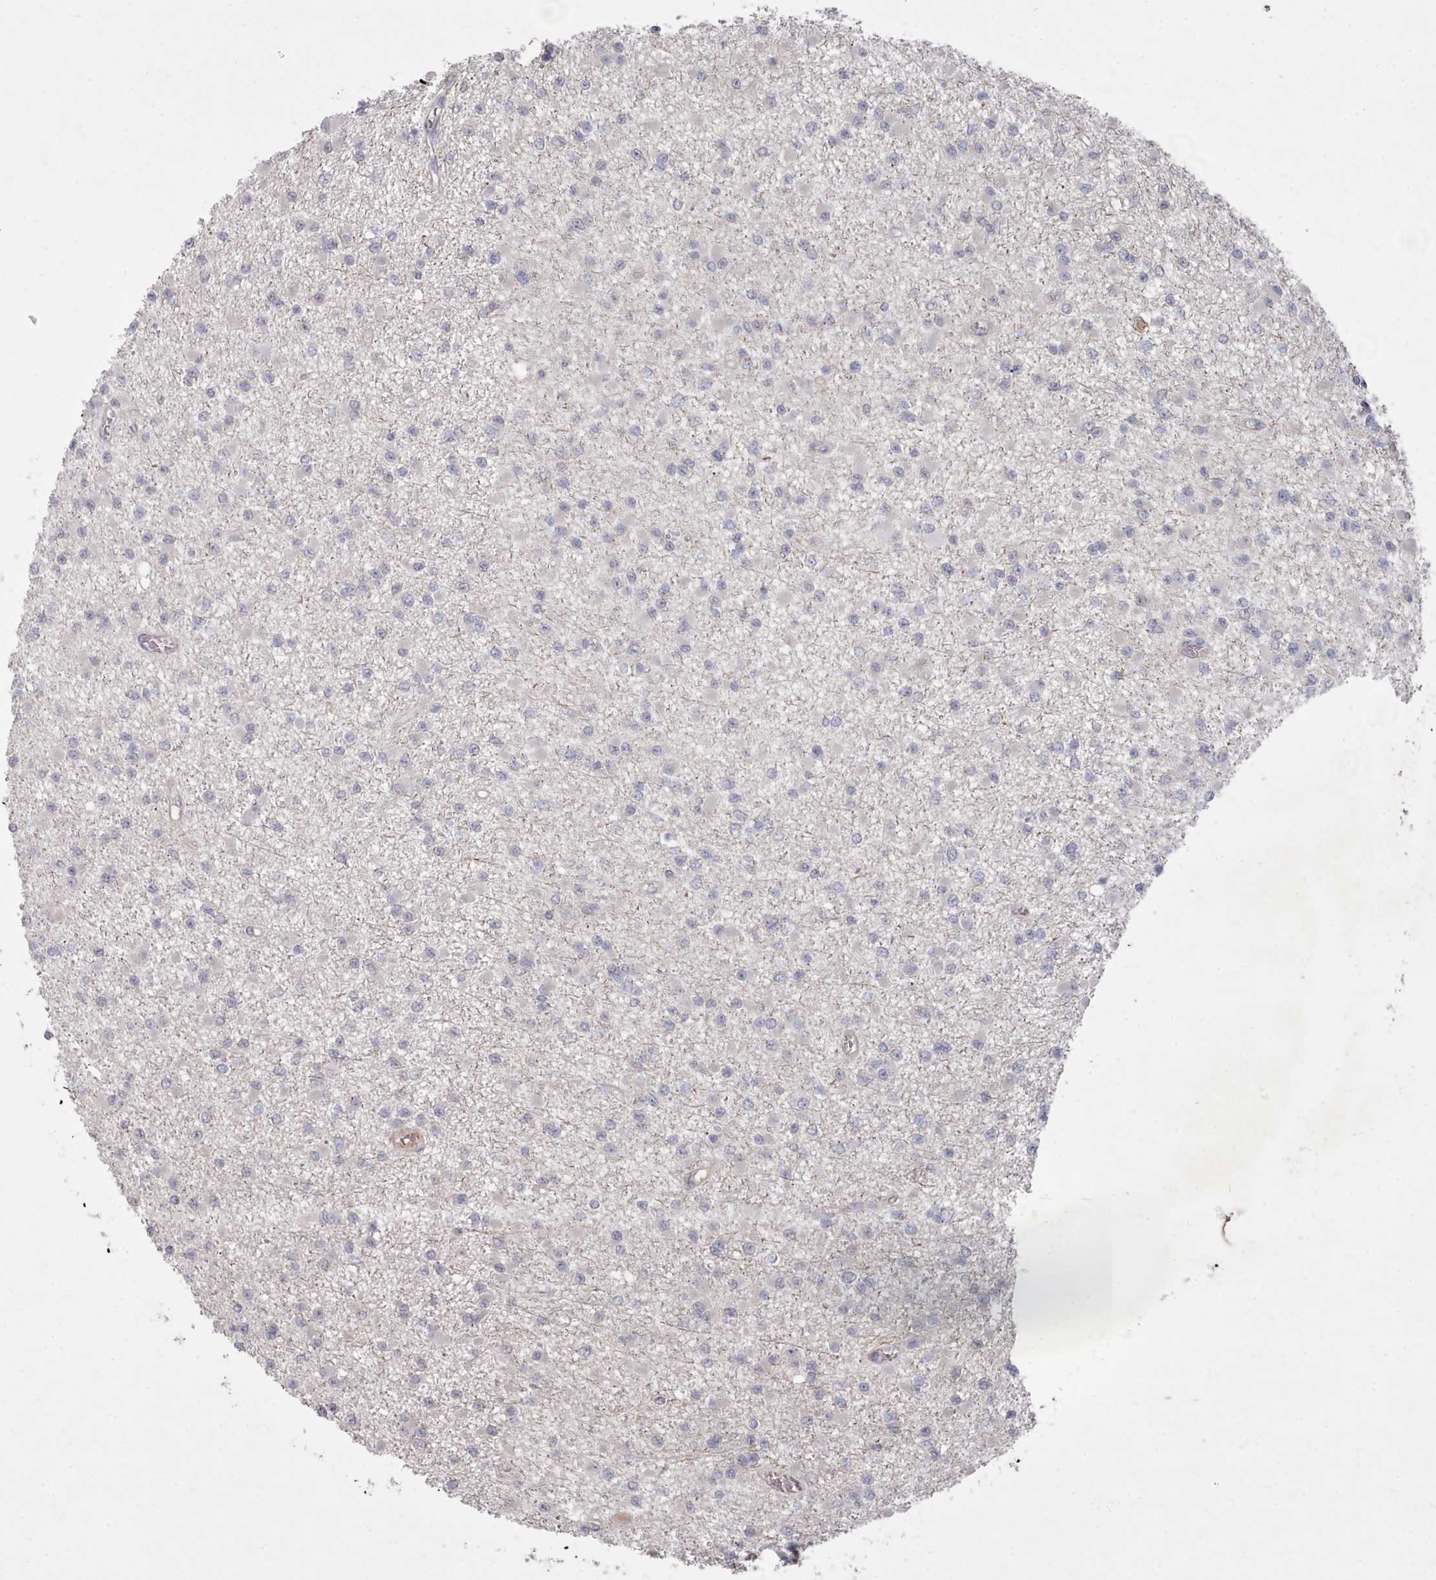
{"staining": {"intensity": "negative", "quantity": "none", "location": "none"}, "tissue": "glioma", "cell_type": "Tumor cells", "image_type": "cancer", "snomed": [{"axis": "morphology", "description": "Glioma, malignant, Low grade"}, {"axis": "topography", "description": "Brain"}], "caption": "High power microscopy photomicrograph of an IHC histopathology image of malignant low-grade glioma, revealing no significant positivity in tumor cells. (DAB immunohistochemistry with hematoxylin counter stain).", "gene": "COL8A2", "patient": {"sex": "female", "age": 22}}